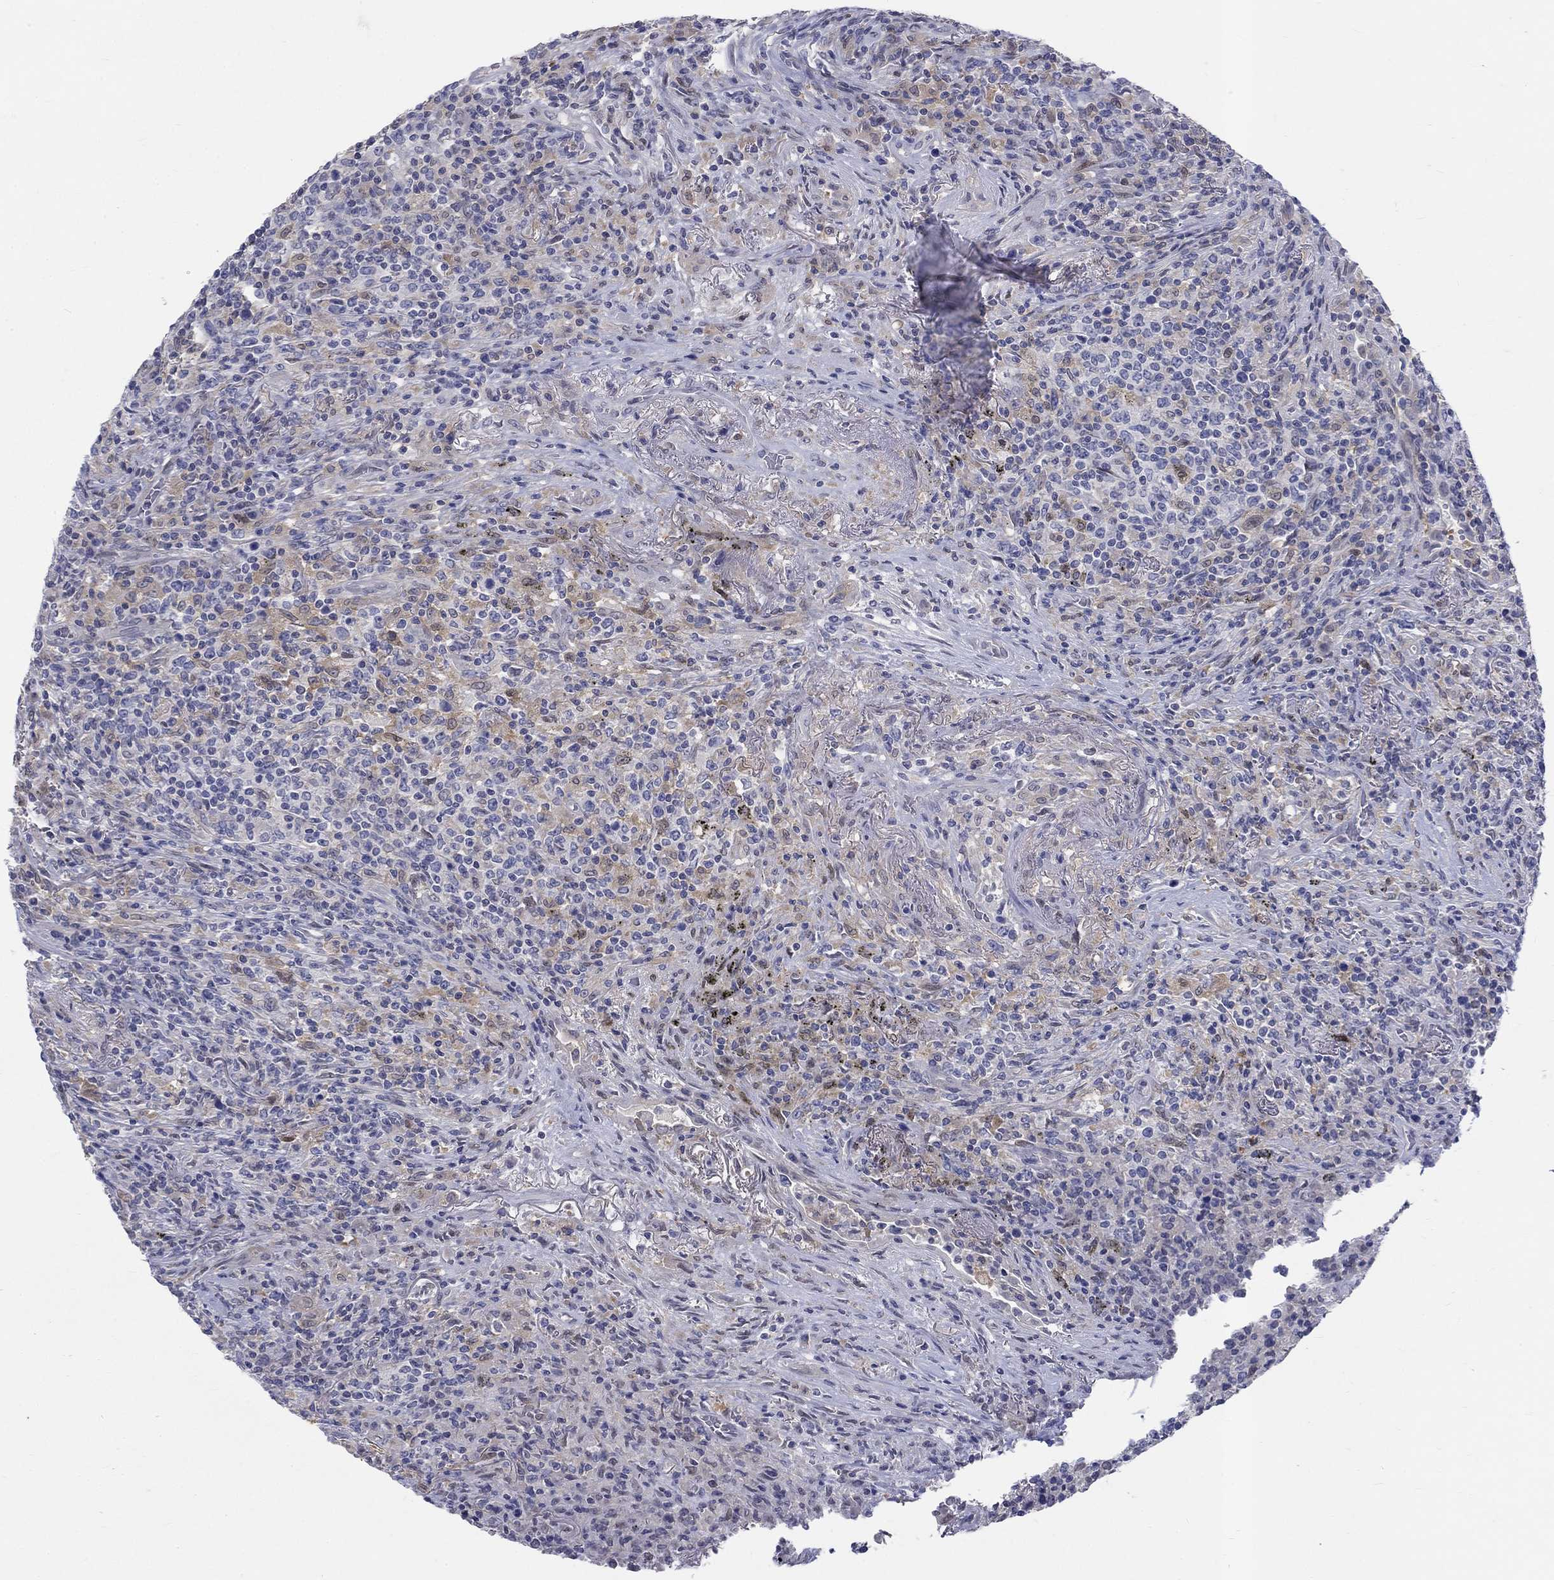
{"staining": {"intensity": "weak", "quantity": "<25%", "location": "cytoplasmic/membranous"}, "tissue": "lymphoma", "cell_type": "Tumor cells", "image_type": "cancer", "snomed": [{"axis": "morphology", "description": "Malignant lymphoma, non-Hodgkin's type, High grade"}, {"axis": "topography", "description": "Lung"}], "caption": "Lymphoma was stained to show a protein in brown. There is no significant staining in tumor cells.", "gene": "EGFLAM", "patient": {"sex": "male", "age": 79}}